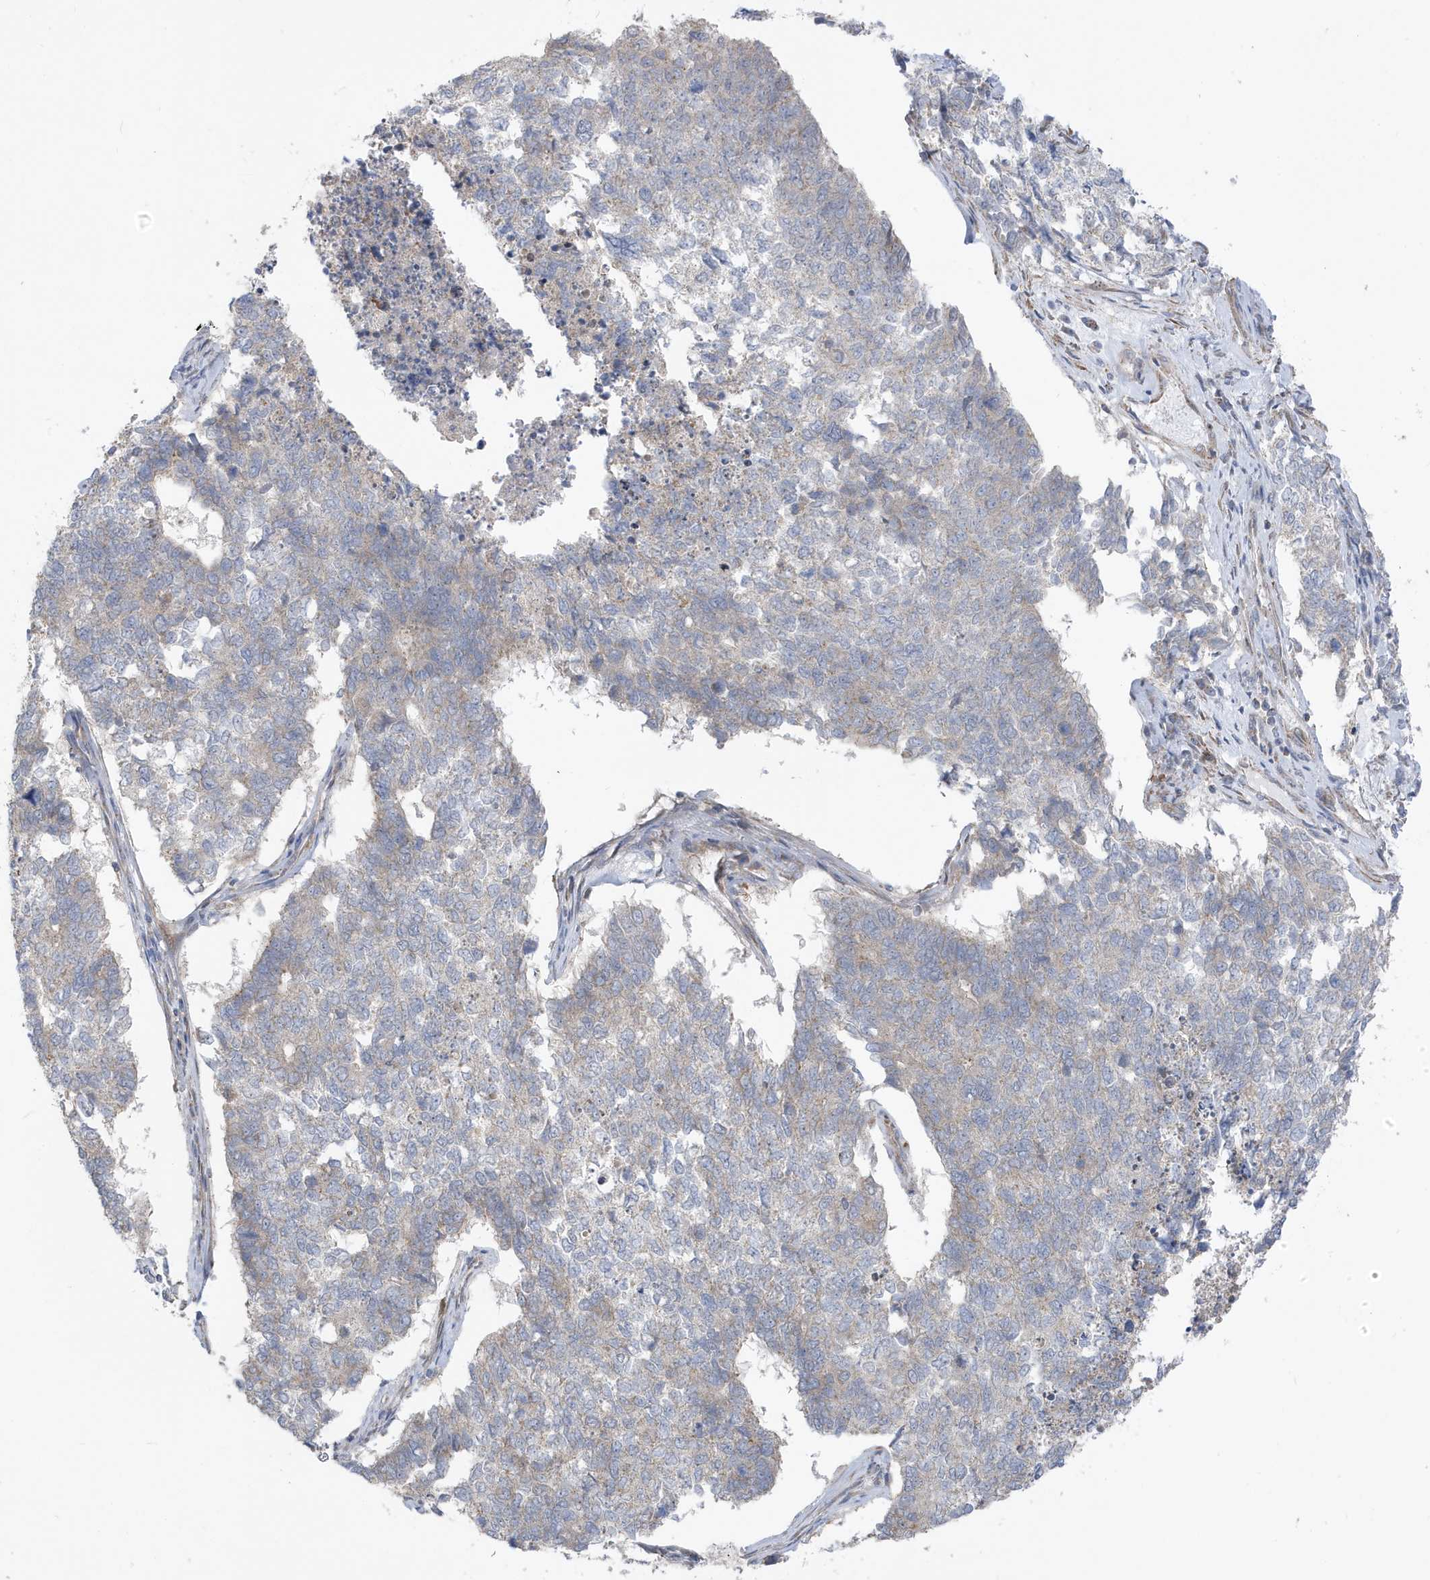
{"staining": {"intensity": "weak", "quantity": "<25%", "location": "cytoplasmic/membranous"}, "tissue": "cervical cancer", "cell_type": "Tumor cells", "image_type": "cancer", "snomed": [{"axis": "morphology", "description": "Squamous cell carcinoma, NOS"}, {"axis": "topography", "description": "Cervix"}], "caption": "High magnification brightfield microscopy of cervical cancer stained with DAB (3,3'-diaminobenzidine) (brown) and counterstained with hematoxylin (blue): tumor cells show no significant expression. The staining was performed using DAB to visualize the protein expression in brown, while the nuclei were stained in blue with hematoxylin (Magnification: 20x).", "gene": "ATP13A5", "patient": {"sex": "female", "age": 63}}